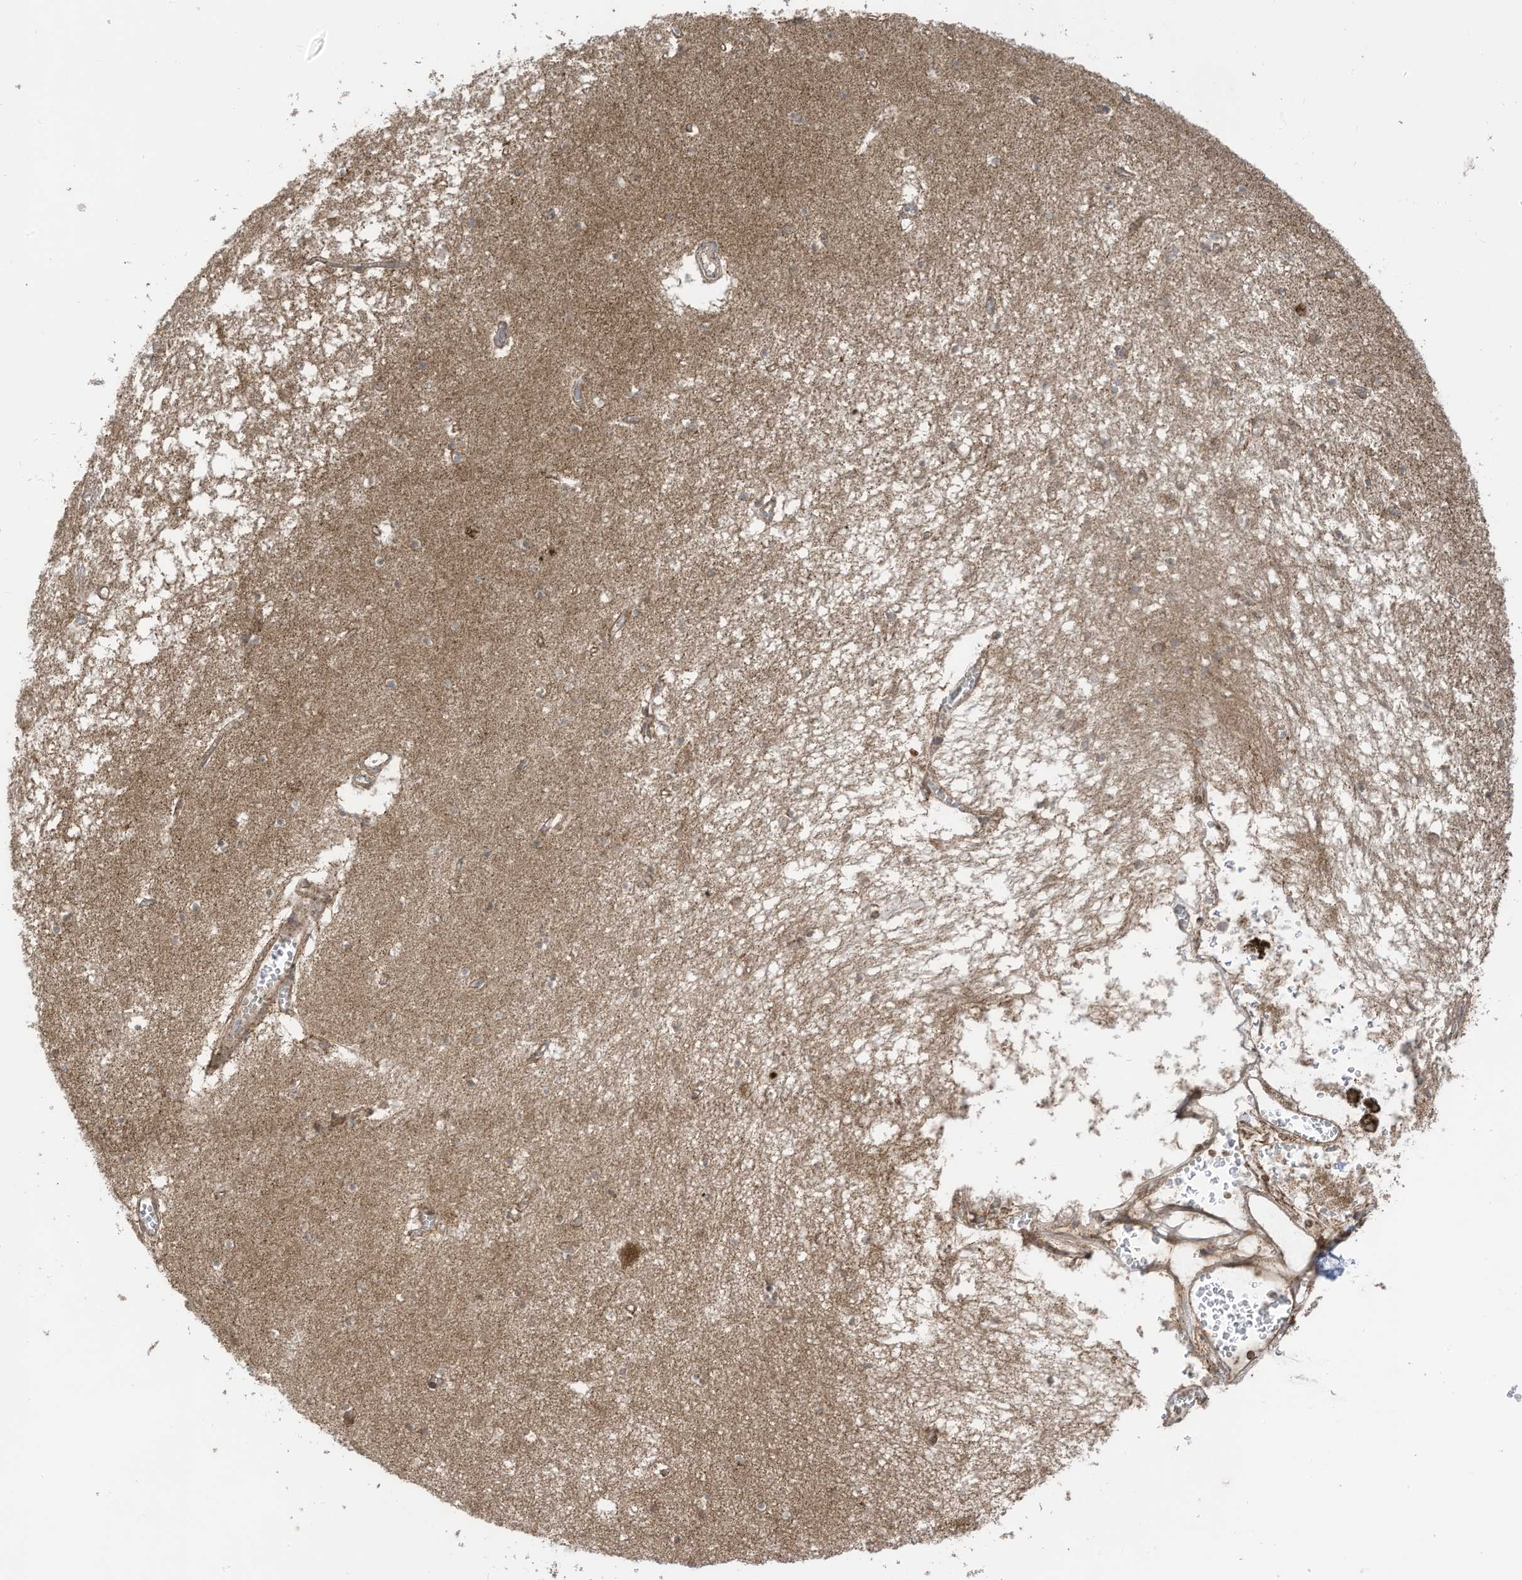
{"staining": {"intensity": "moderate", "quantity": "25%-75%", "location": "cytoplasmic/membranous"}, "tissue": "hippocampus", "cell_type": "Glial cells", "image_type": "normal", "snomed": [{"axis": "morphology", "description": "Normal tissue, NOS"}, {"axis": "topography", "description": "Hippocampus"}], "caption": "DAB (3,3'-diaminobenzidine) immunohistochemical staining of unremarkable human hippocampus shows moderate cytoplasmic/membranous protein staining in about 25%-75% of glial cells. (IHC, brightfield microscopy, high magnification).", "gene": "REPS1", "patient": {"sex": "male", "age": 70}}